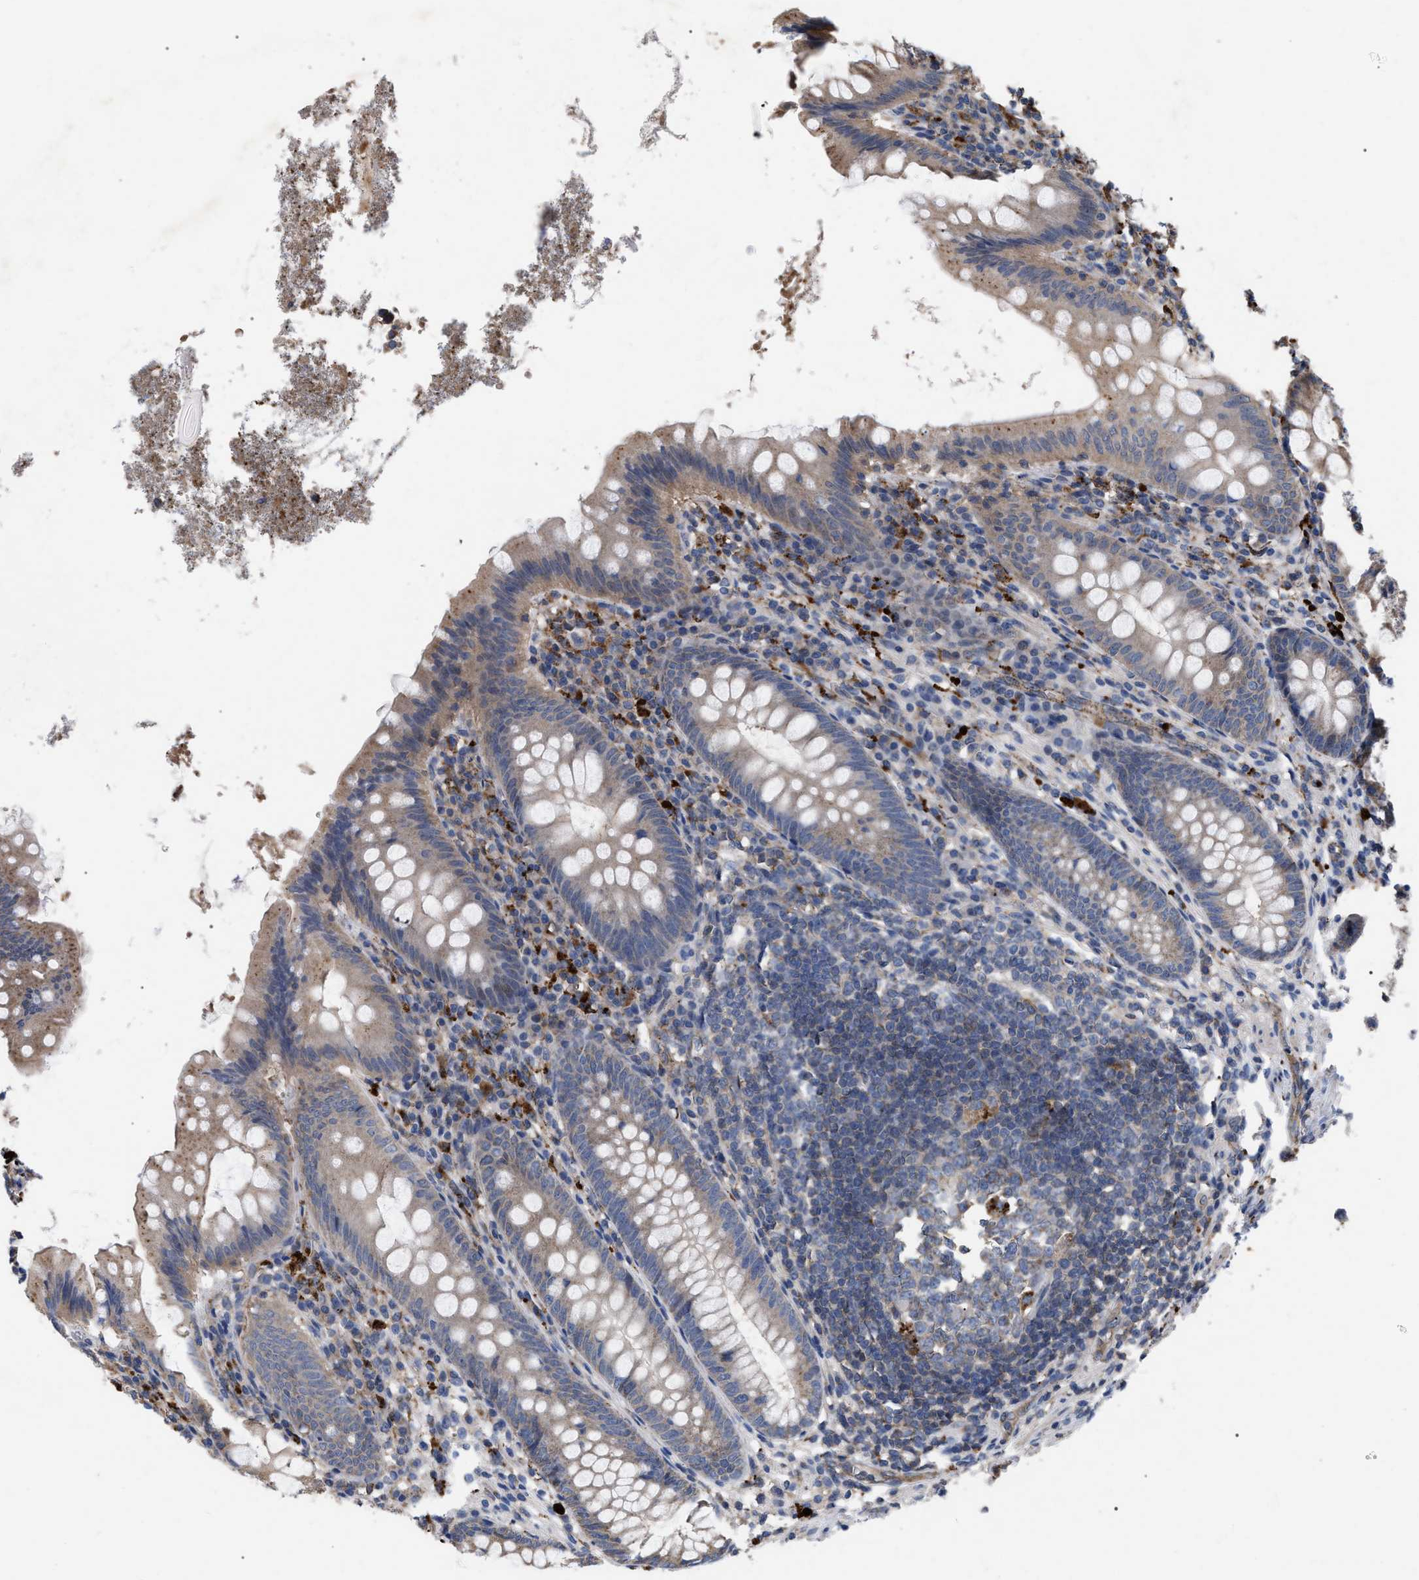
{"staining": {"intensity": "weak", "quantity": ">75%", "location": "cytoplasmic/membranous"}, "tissue": "appendix", "cell_type": "Glandular cells", "image_type": "normal", "snomed": [{"axis": "morphology", "description": "Normal tissue, NOS"}, {"axis": "topography", "description": "Appendix"}], "caption": "Protein staining demonstrates weak cytoplasmic/membranous positivity in approximately >75% of glandular cells in unremarkable appendix.", "gene": "FAM171A2", "patient": {"sex": "male", "age": 56}}